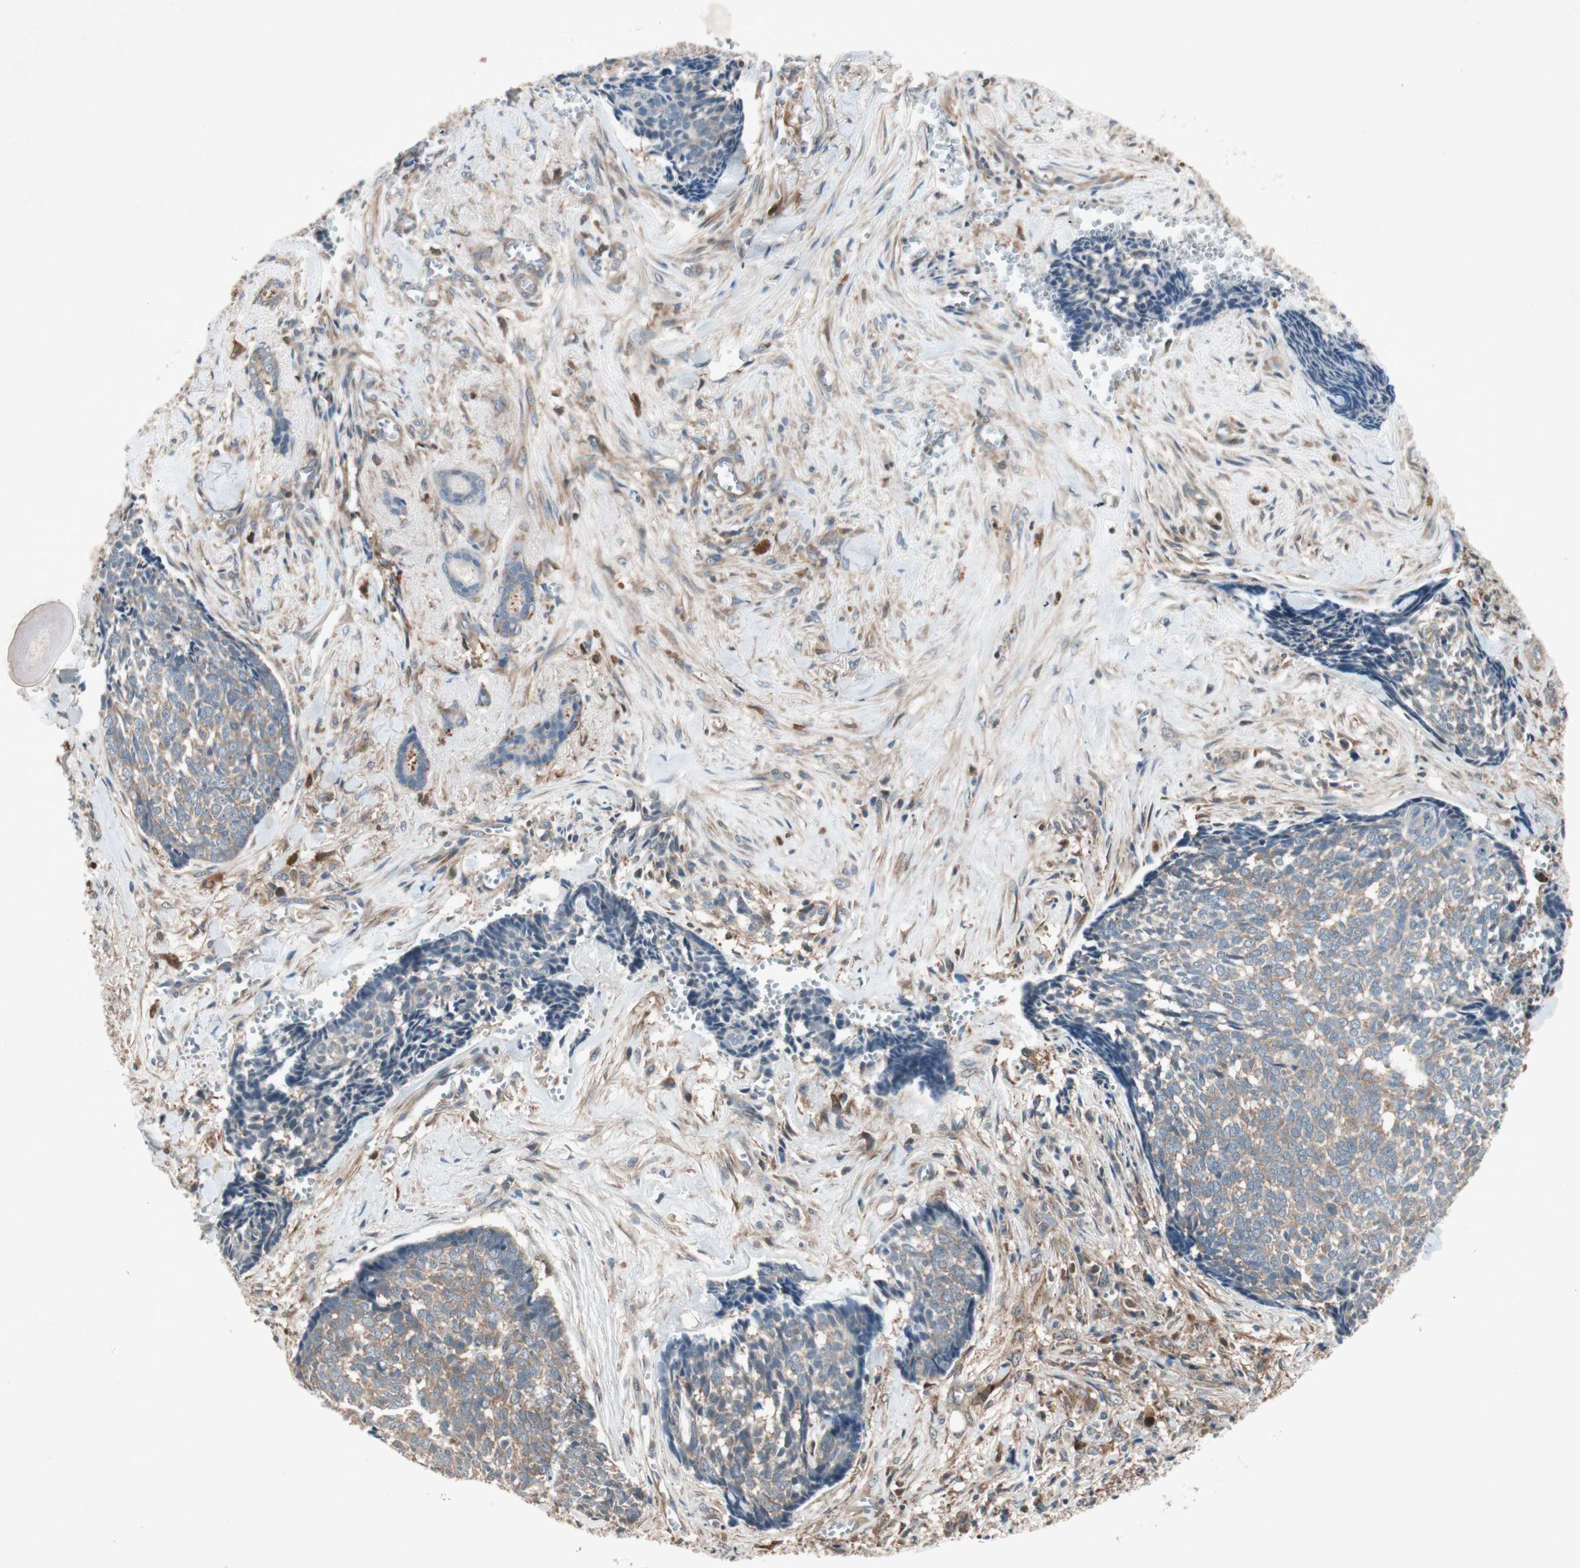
{"staining": {"intensity": "weak", "quantity": "25%-75%", "location": "cytoplasmic/membranous"}, "tissue": "skin cancer", "cell_type": "Tumor cells", "image_type": "cancer", "snomed": [{"axis": "morphology", "description": "Basal cell carcinoma"}, {"axis": "topography", "description": "Skin"}], "caption": "Protein staining by immunohistochemistry (IHC) reveals weak cytoplasmic/membranous expression in approximately 25%-75% of tumor cells in skin basal cell carcinoma.", "gene": "SDSL", "patient": {"sex": "male", "age": 84}}